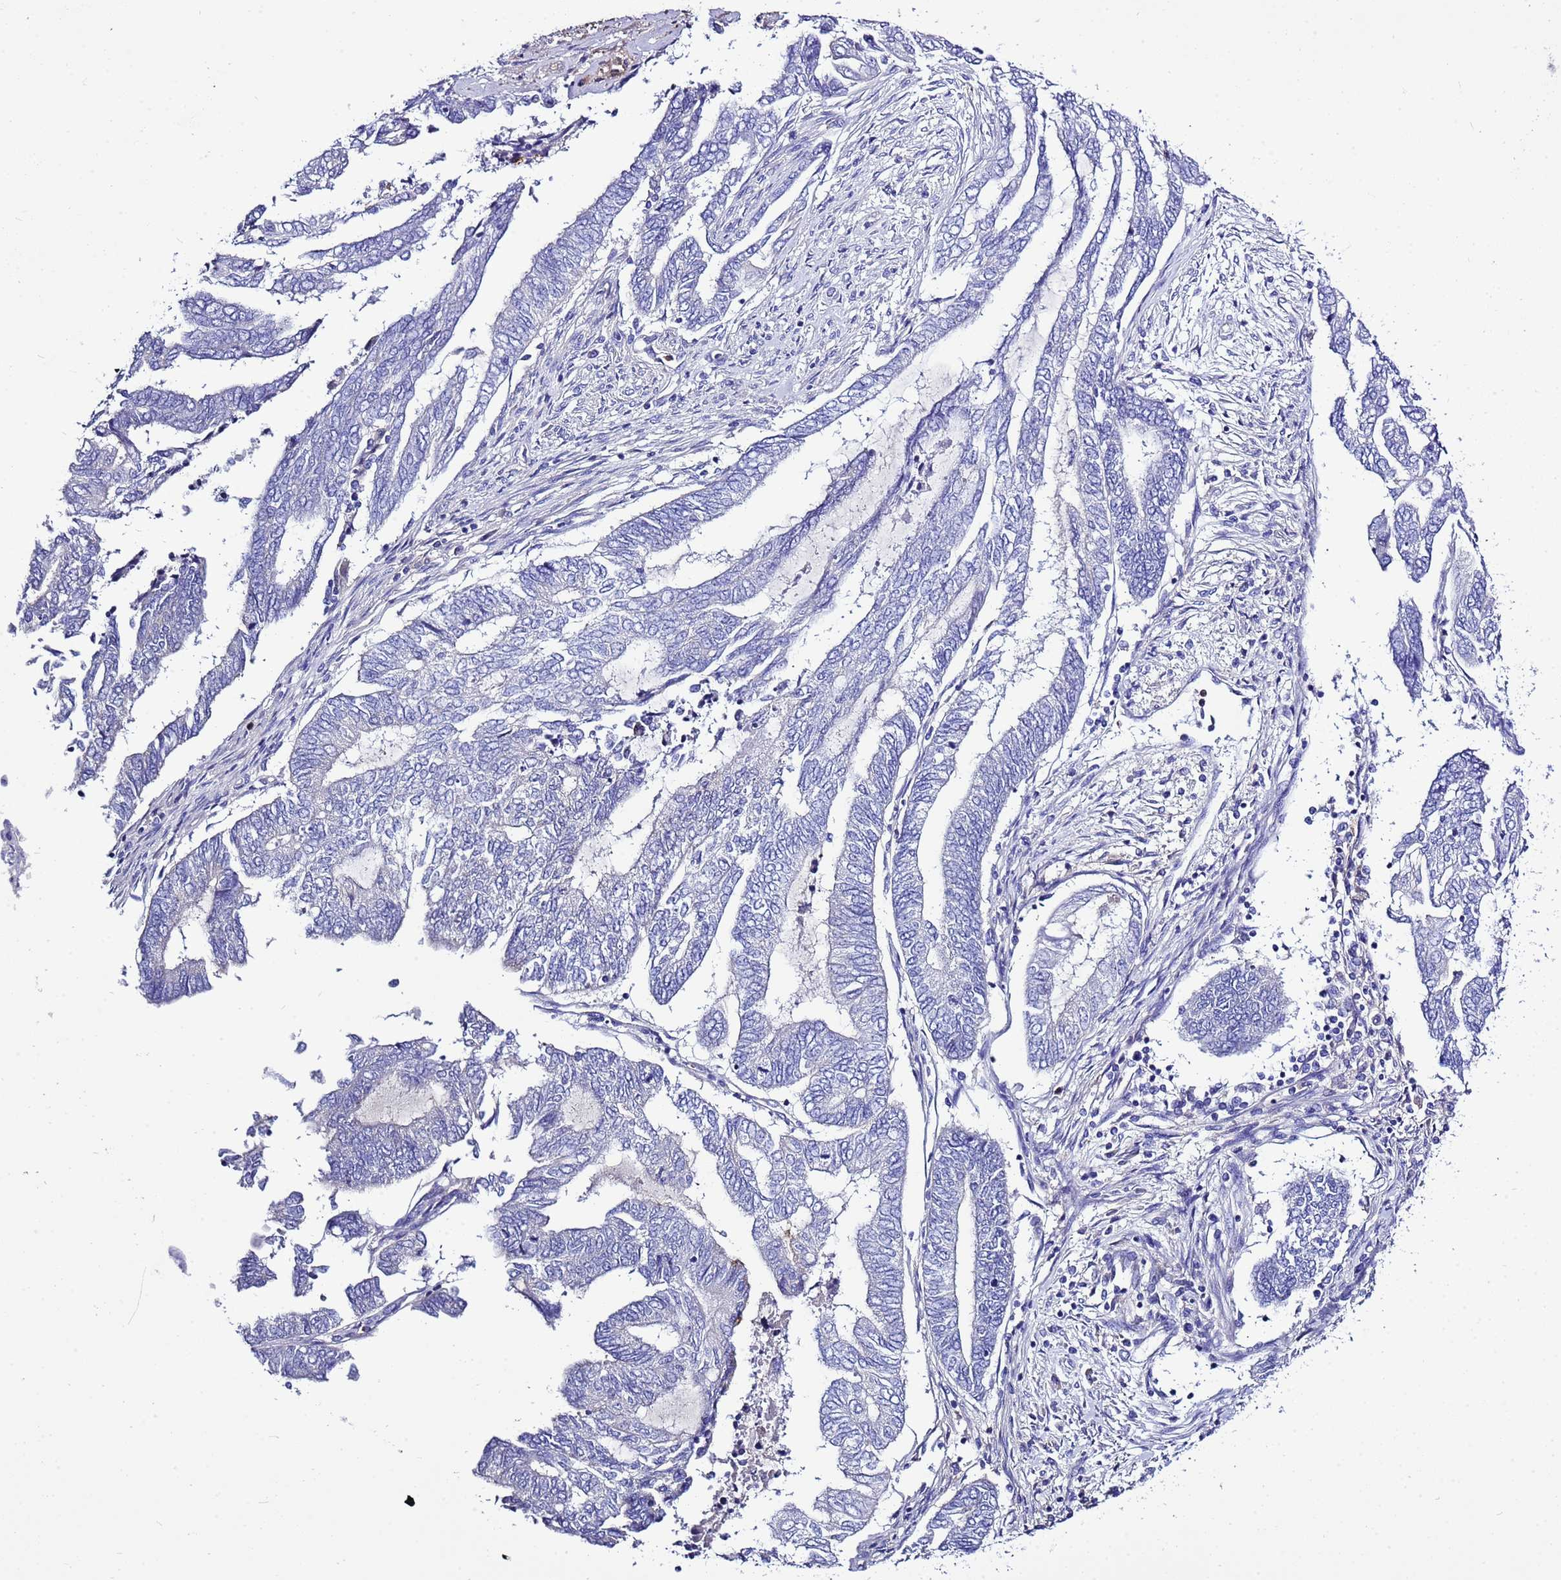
{"staining": {"intensity": "negative", "quantity": "none", "location": "none"}, "tissue": "endometrial cancer", "cell_type": "Tumor cells", "image_type": "cancer", "snomed": [{"axis": "morphology", "description": "Adenocarcinoma, NOS"}, {"axis": "topography", "description": "Uterus"}, {"axis": "topography", "description": "Endometrium"}], "caption": "Tumor cells are negative for brown protein staining in endometrial adenocarcinoma.", "gene": "KICS2", "patient": {"sex": "female", "age": 70}}